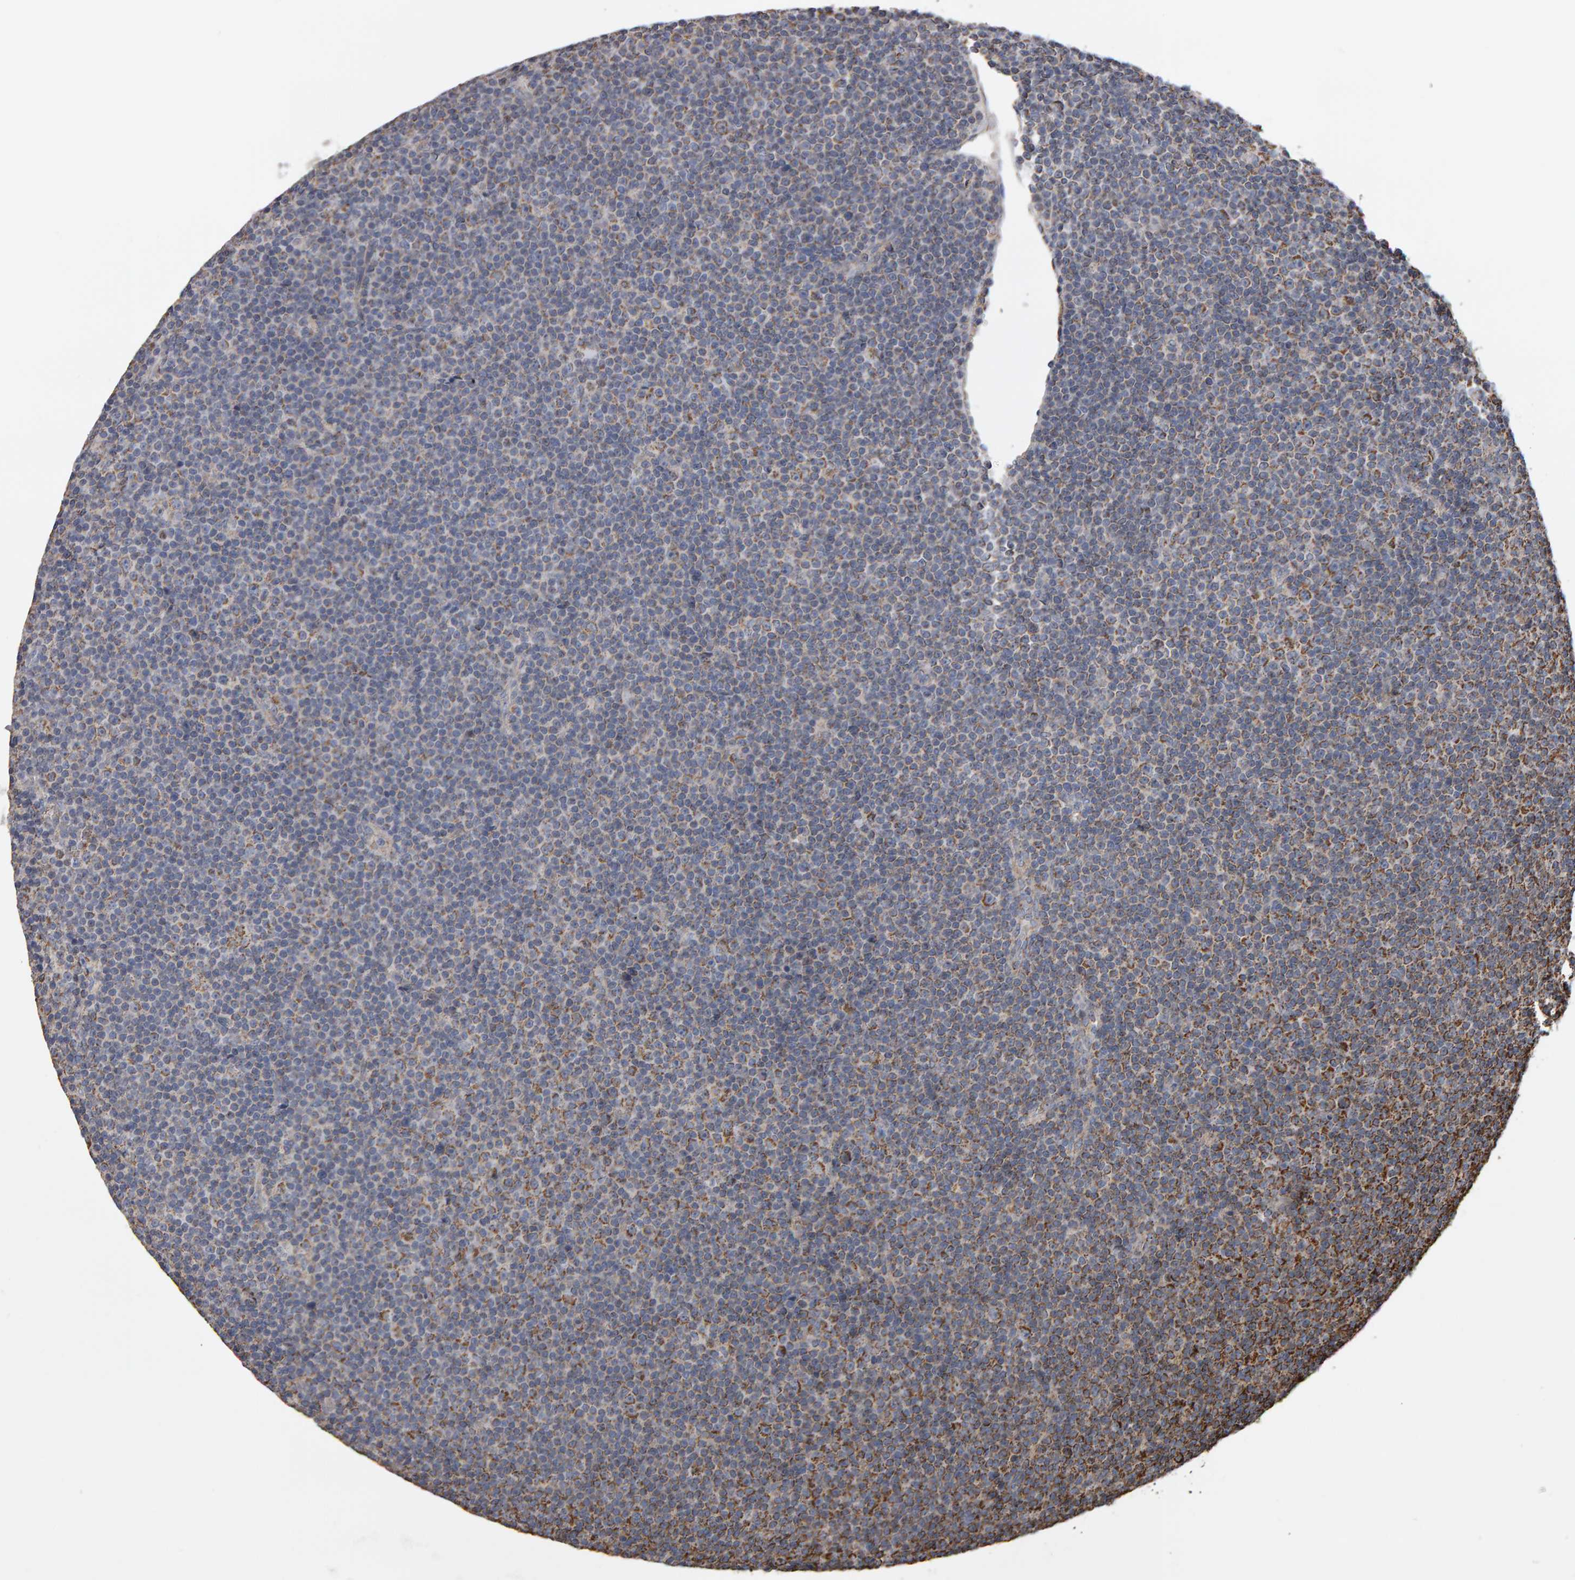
{"staining": {"intensity": "moderate", "quantity": "<25%", "location": "cytoplasmic/membranous"}, "tissue": "lymphoma", "cell_type": "Tumor cells", "image_type": "cancer", "snomed": [{"axis": "morphology", "description": "Malignant lymphoma, non-Hodgkin's type, Low grade"}, {"axis": "topography", "description": "Lymph node"}], "caption": "Lymphoma stained for a protein demonstrates moderate cytoplasmic/membranous positivity in tumor cells.", "gene": "TOM1L1", "patient": {"sex": "female", "age": 67}}